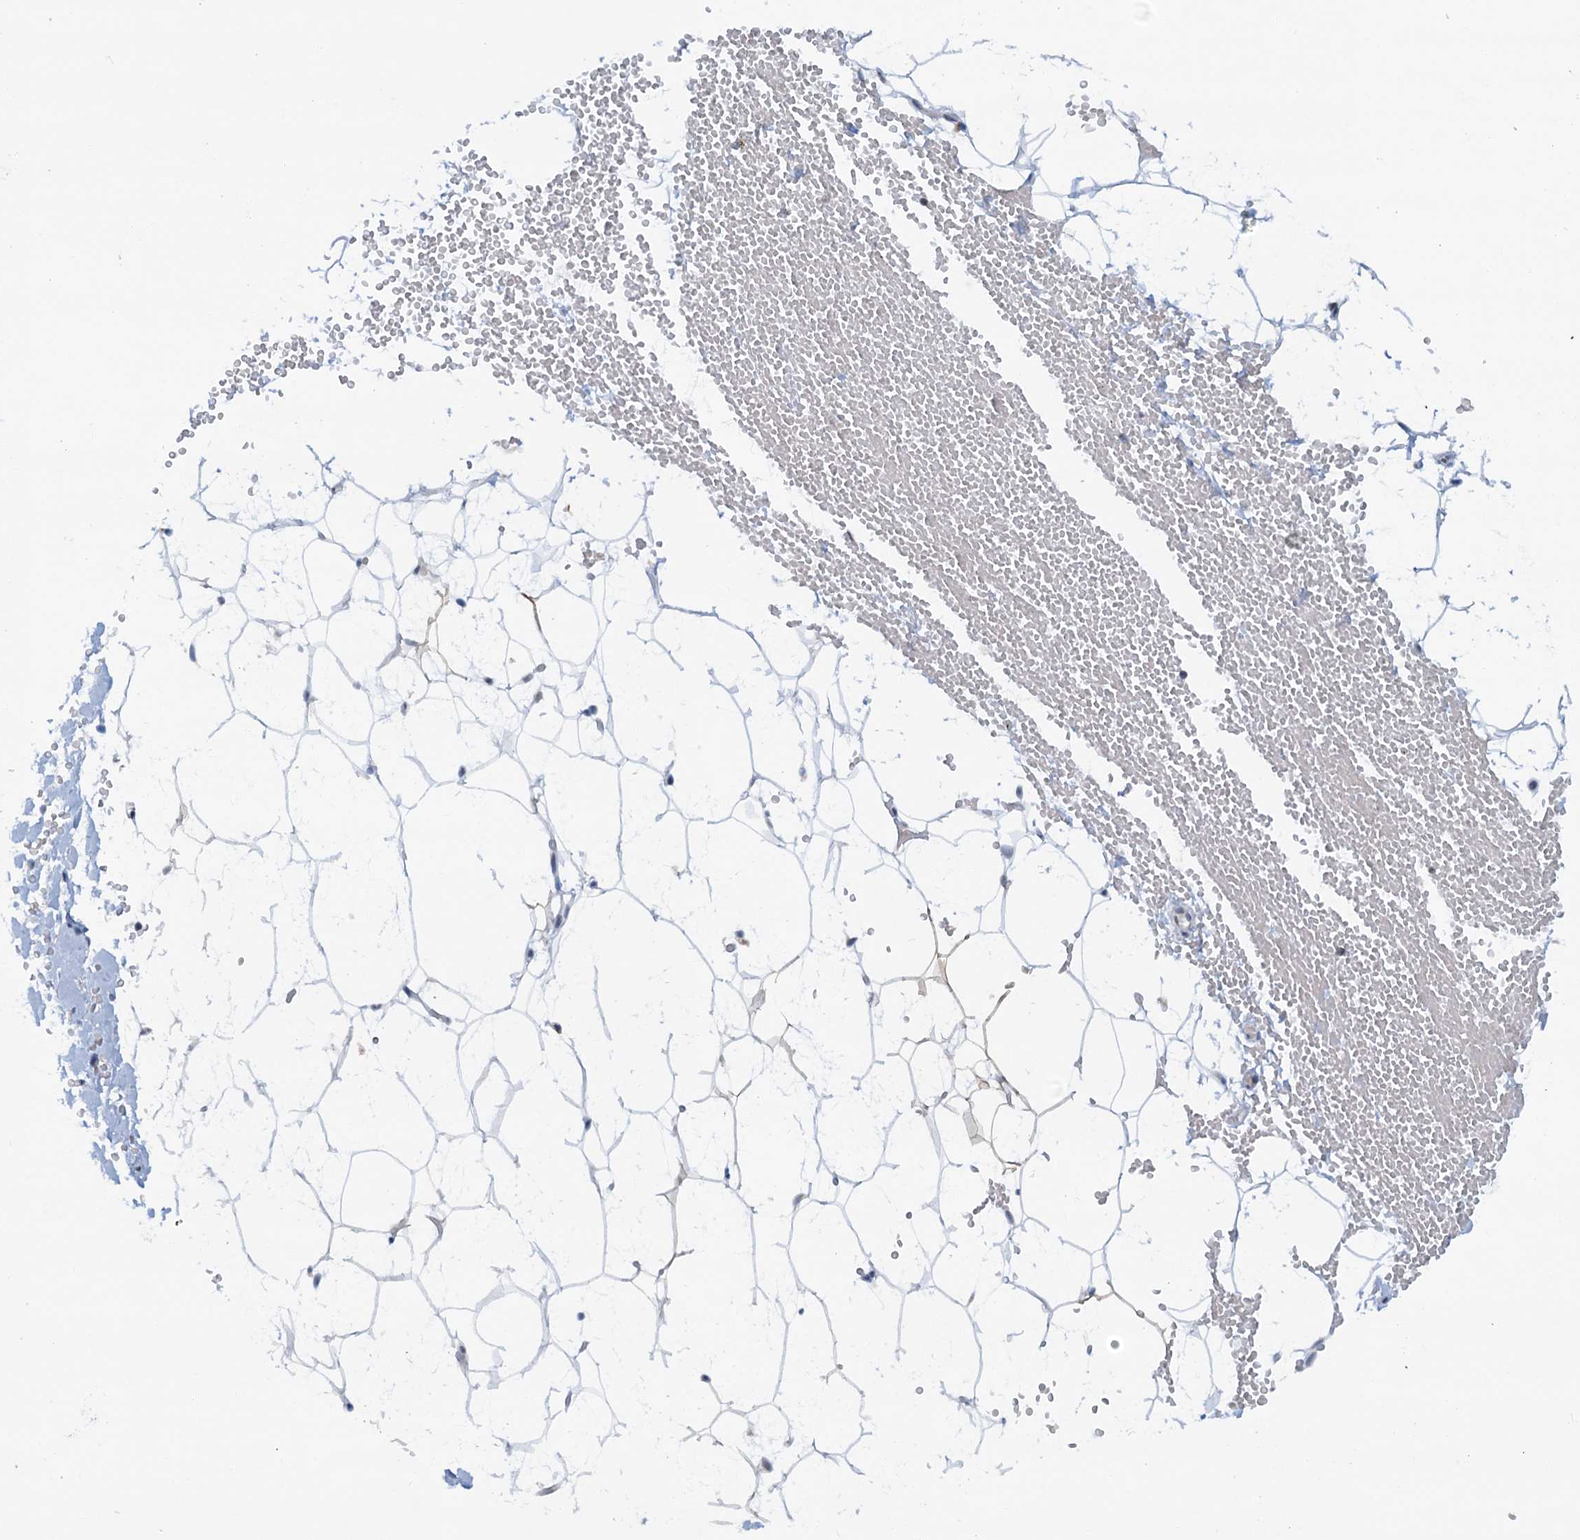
{"staining": {"intensity": "negative", "quantity": "none", "location": "none"}, "tissue": "adipose tissue", "cell_type": "Adipocytes", "image_type": "normal", "snomed": [{"axis": "morphology", "description": "Normal tissue, NOS"}, {"axis": "topography", "description": "Breast"}], "caption": "A high-resolution photomicrograph shows immunohistochemistry (IHC) staining of benign adipose tissue, which reveals no significant expression in adipocytes.", "gene": "SHLD1", "patient": {"sex": "female", "age": 23}}